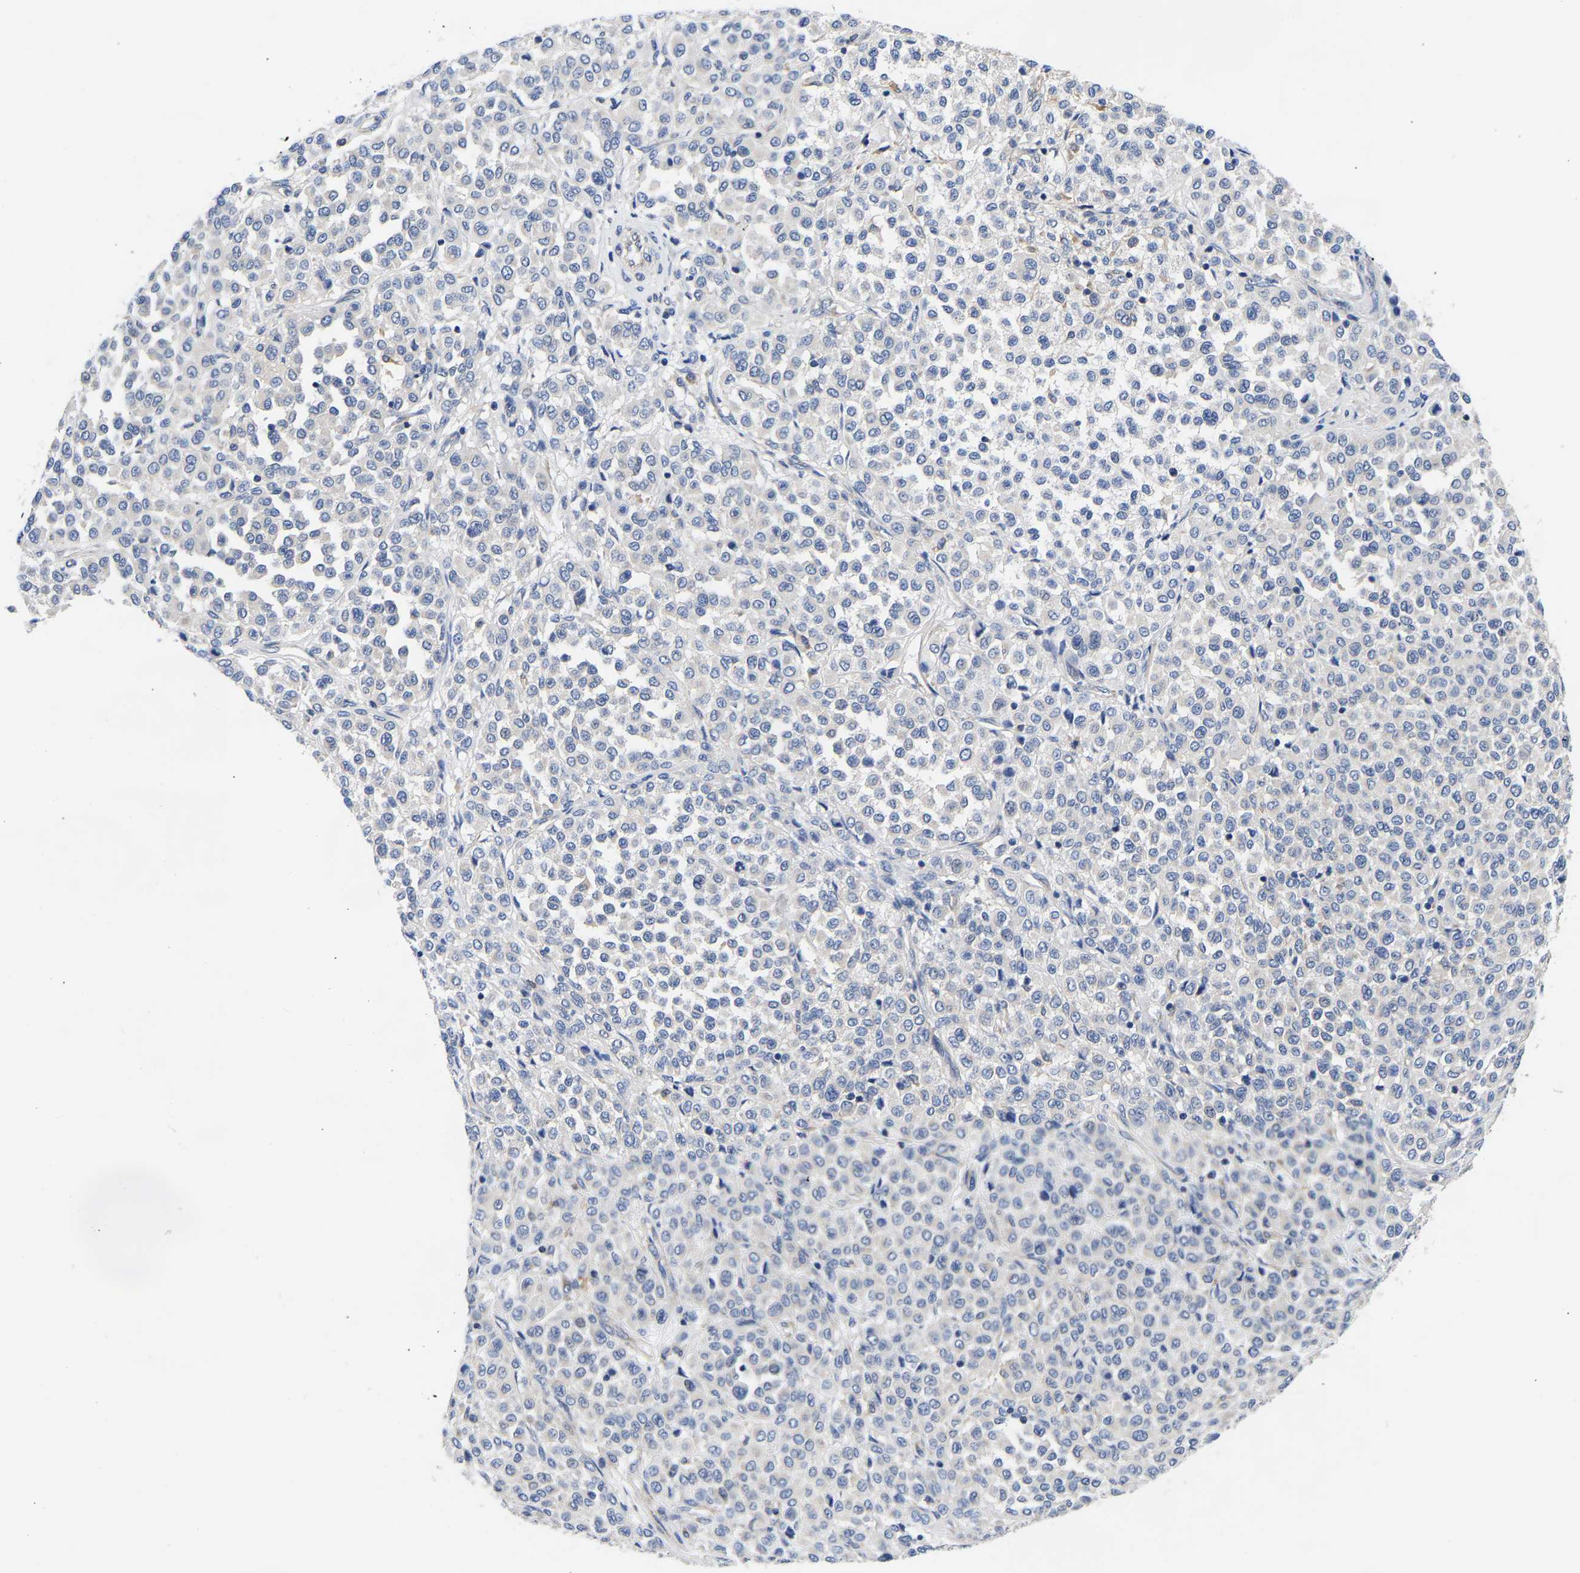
{"staining": {"intensity": "negative", "quantity": "none", "location": "none"}, "tissue": "melanoma", "cell_type": "Tumor cells", "image_type": "cancer", "snomed": [{"axis": "morphology", "description": "Malignant melanoma, Metastatic site"}, {"axis": "topography", "description": "Pancreas"}], "caption": "High magnification brightfield microscopy of melanoma stained with DAB (brown) and counterstained with hematoxylin (blue): tumor cells show no significant staining. (DAB immunohistochemistry visualized using brightfield microscopy, high magnification).", "gene": "CCDC6", "patient": {"sex": "female", "age": 30}}